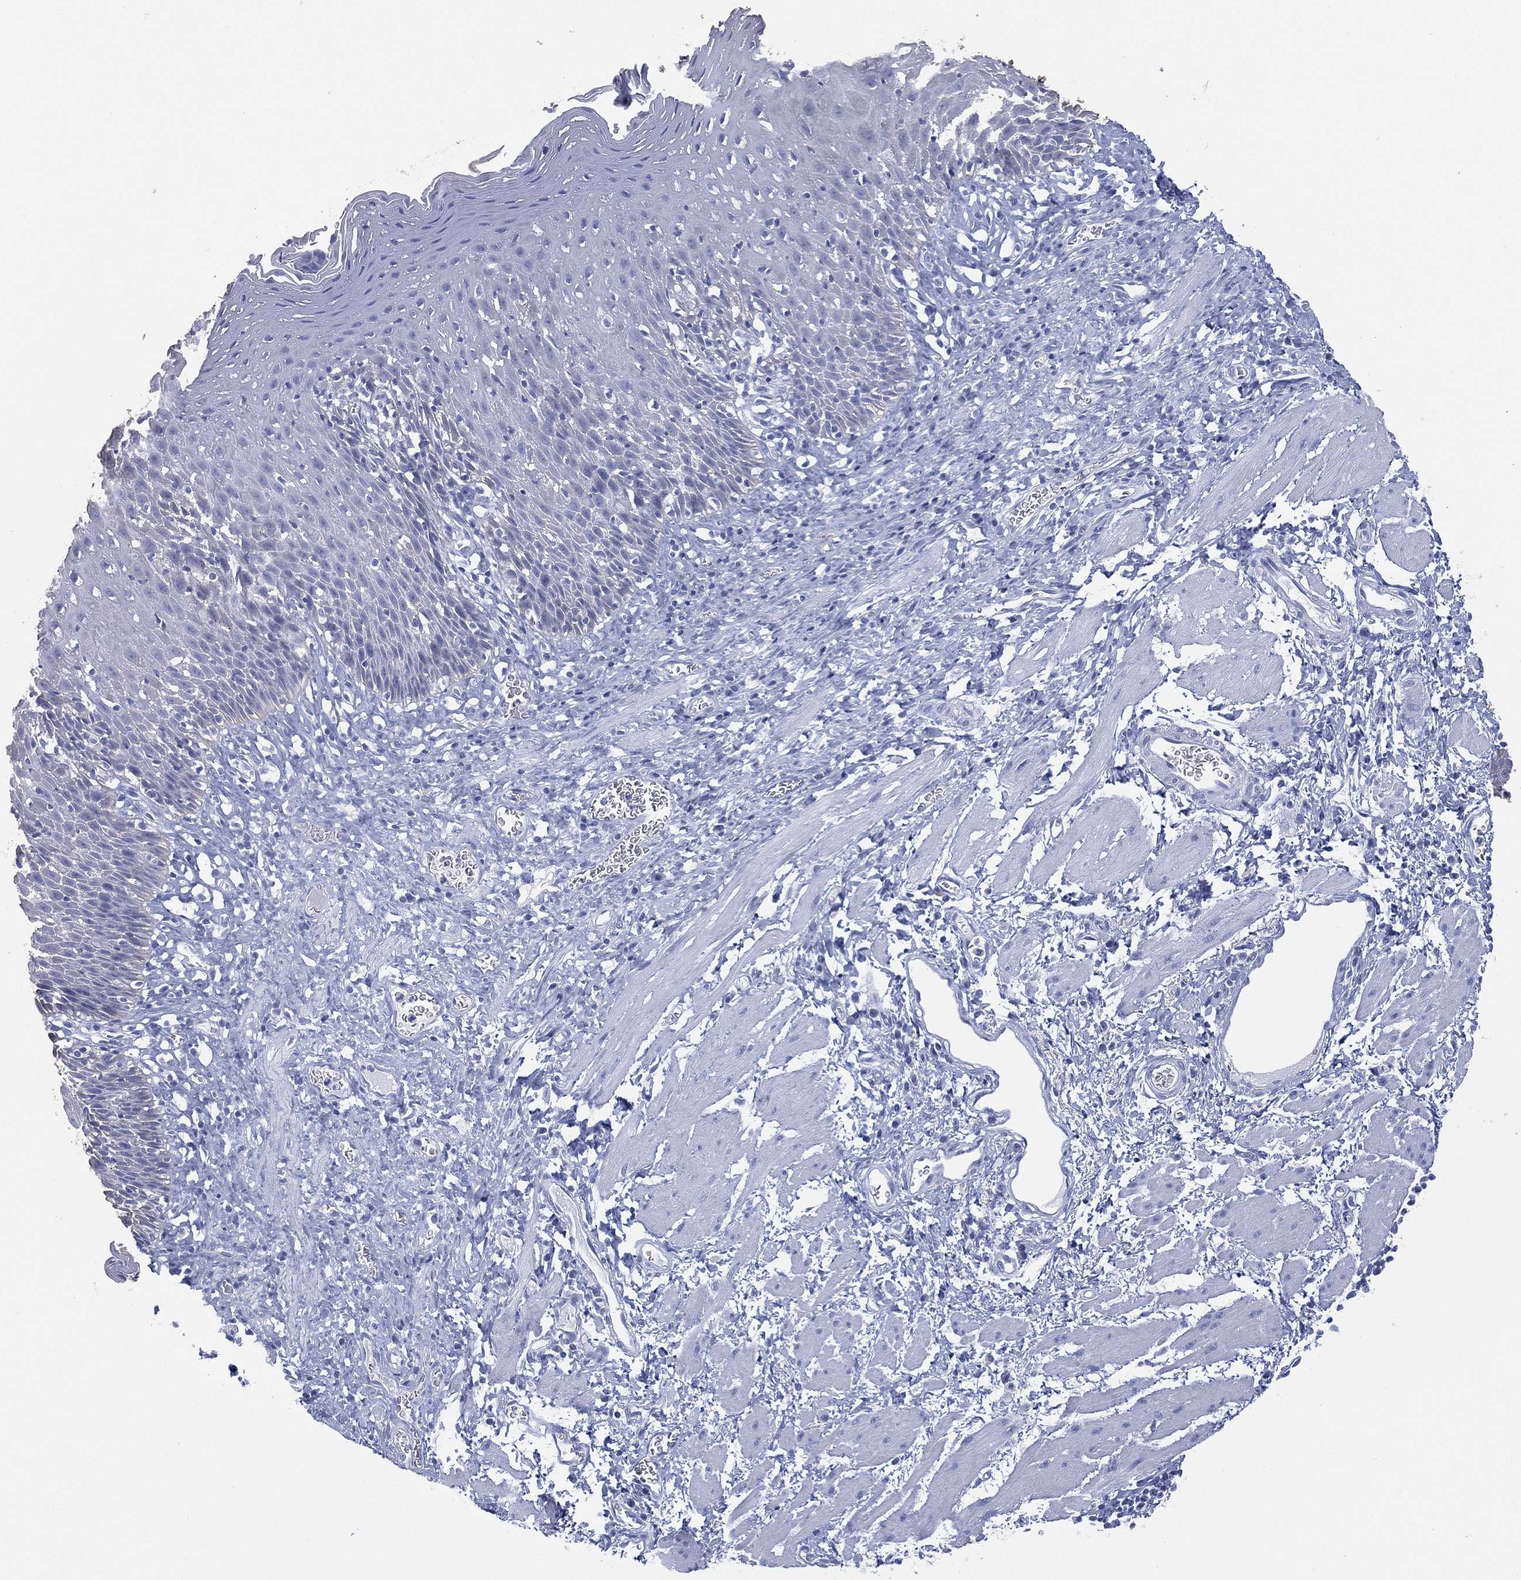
{"staining": {"intensity": "negative", "quantity": "none", "location": "none"}, "tissue": "esophagus", "cell_type": "Squamous epithelial cells", "image_type": "normal", "snomed": [{"axis": "morphology", "description": "Normal tissue, NOS"}, {"axis": "morphology", "description": "Adenocarcinoma, NOS"}, {"axis": "topography", "description": "Esophagus"}, {"axis": "topography", "description": "Stomach, upper"}], "caption": "DAB immunohistochemical staining of unremarkable human esophagus reveals no significant staining in squamous epithelial cells.", "gene": "FMO1", "patient": {"sex": "male", "age": 74}}